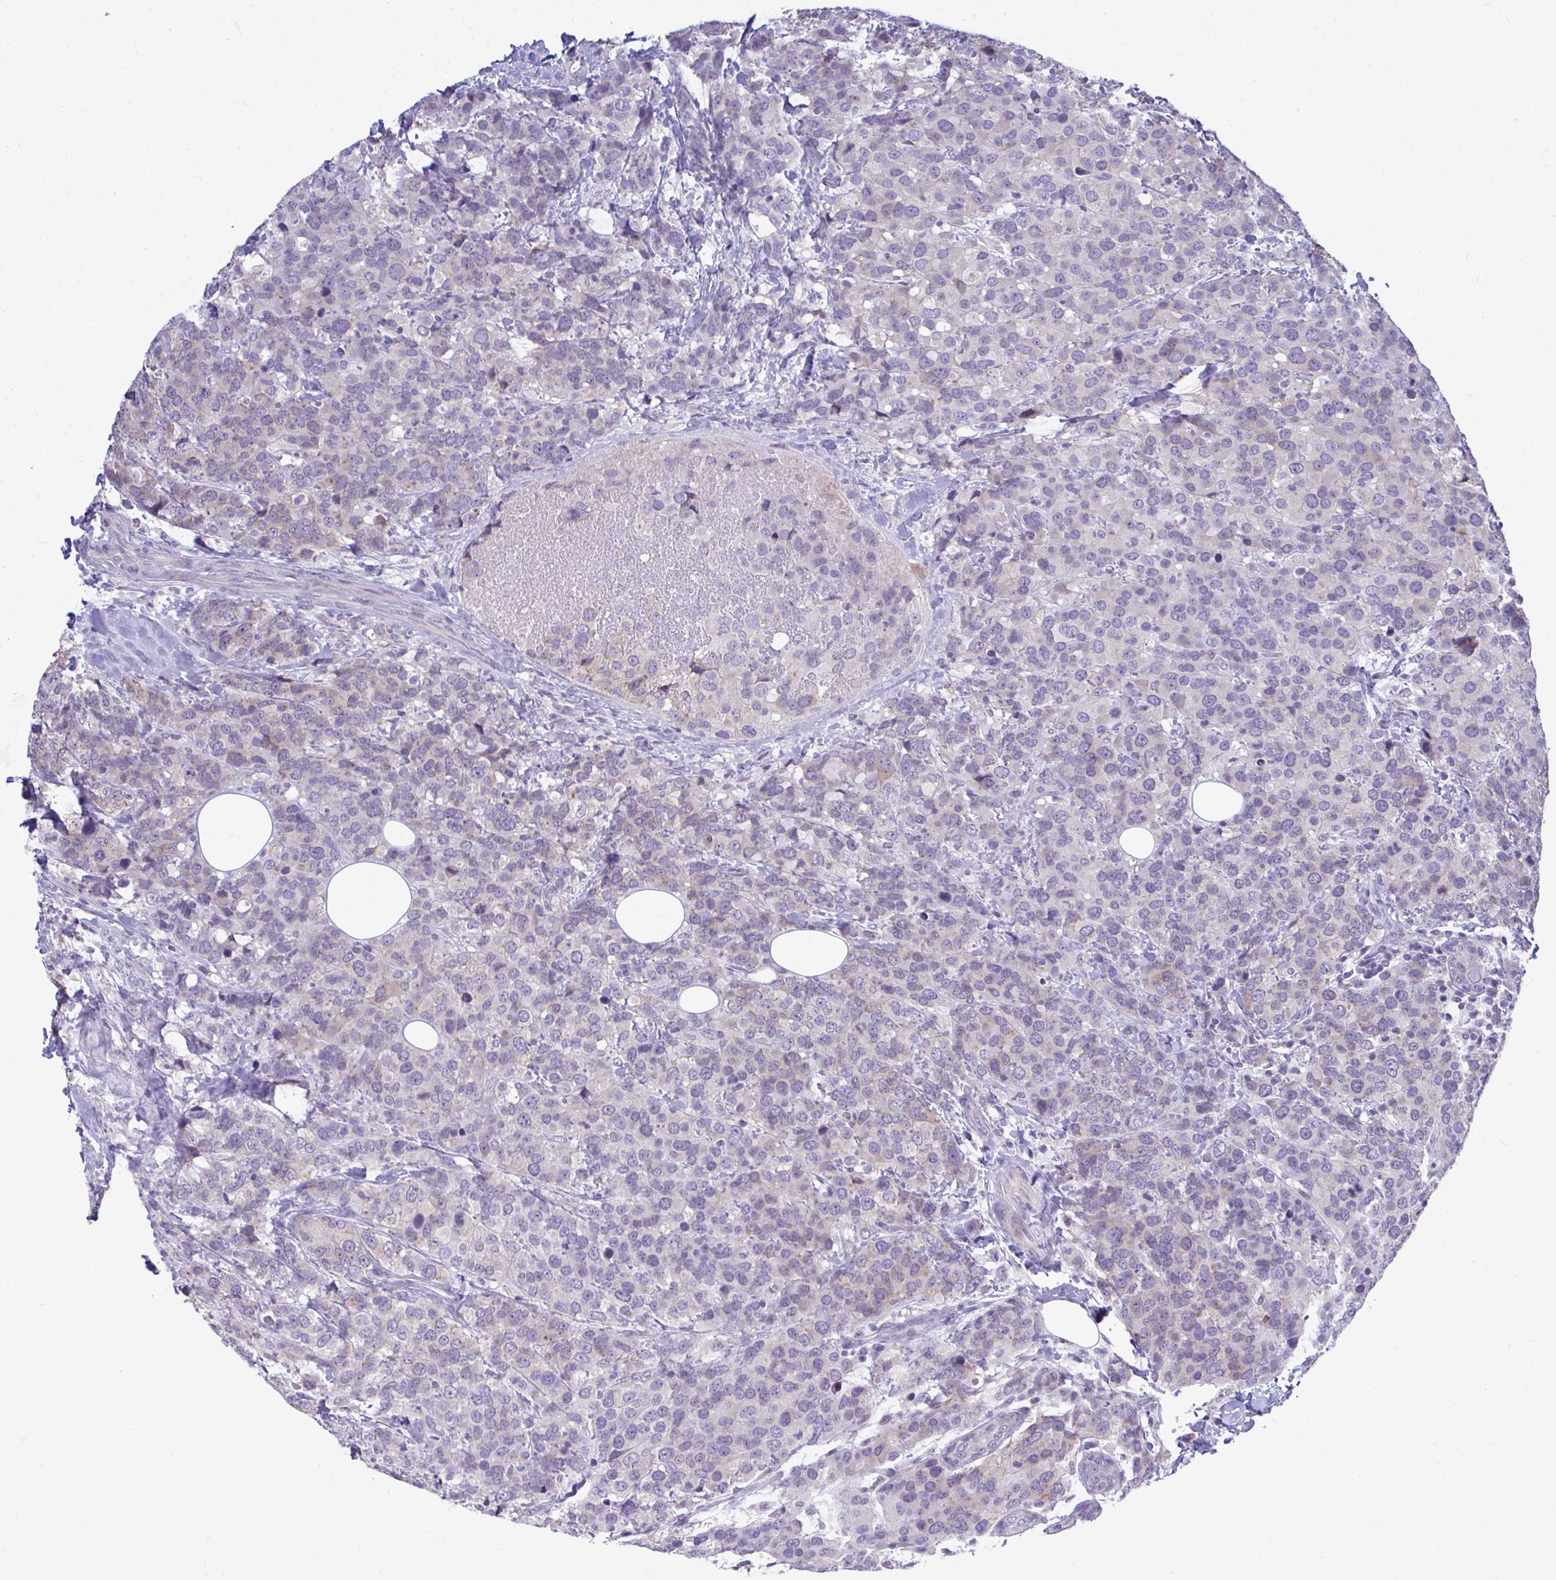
{"staining": {"intensity": "weak", "quantity": "<25%", "location": "cytoplasmic/membranous"}, "tissue": "breast cancer", "cell_type": "Tumor cells", "image_type": "cancer", "snomed": [{"axis": "morphology", "description": "Lobular carcinoma"}, {"axis": "topography", "description": "Breast"}], "caption": "Tumor cells show no significant protein staining in breast cancer.", "gene": "PIGK", "patient": {"sex": "female", "age": 59}}